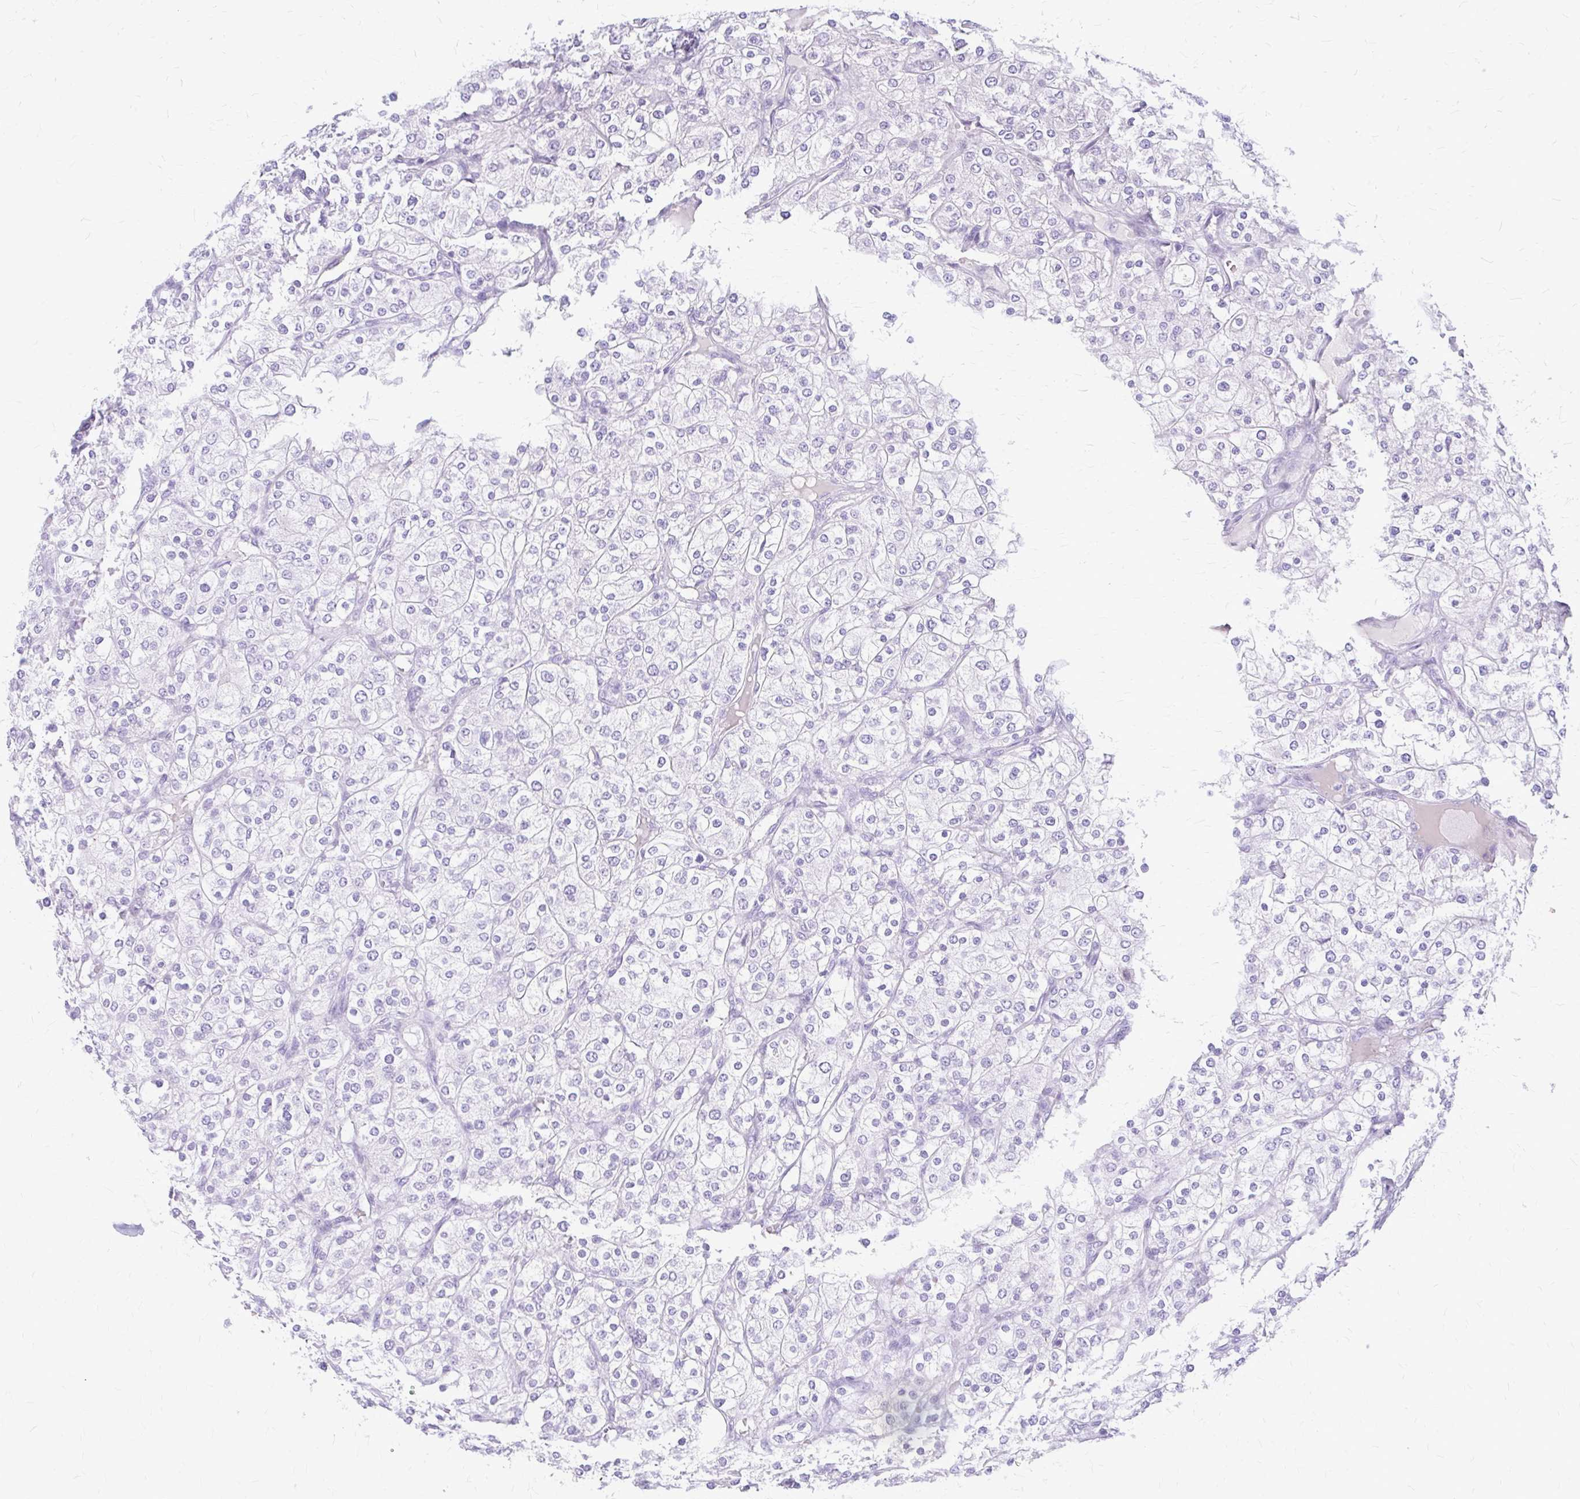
{"staining": {"intensity": "negative", "quantity": "none", "location": "none"}, "tissue": "renal cancer", "cell_type": "Tumor cells", "image_type": "cancer", "snomed": [{"axis": "morphology", "description": "Adenocarcinoma, NOS"}, {"axis": "topography", "description": "Kidney"}], "caption": "DAB immunohistochemical staining of human renal cancer displays no significant staining in tumor cells. (Brightfield microscopy of DAB immunohistochemistry at high magnification).", "gene": "KLHDC7A", "patient": {"sex": "male", "age": 80}}